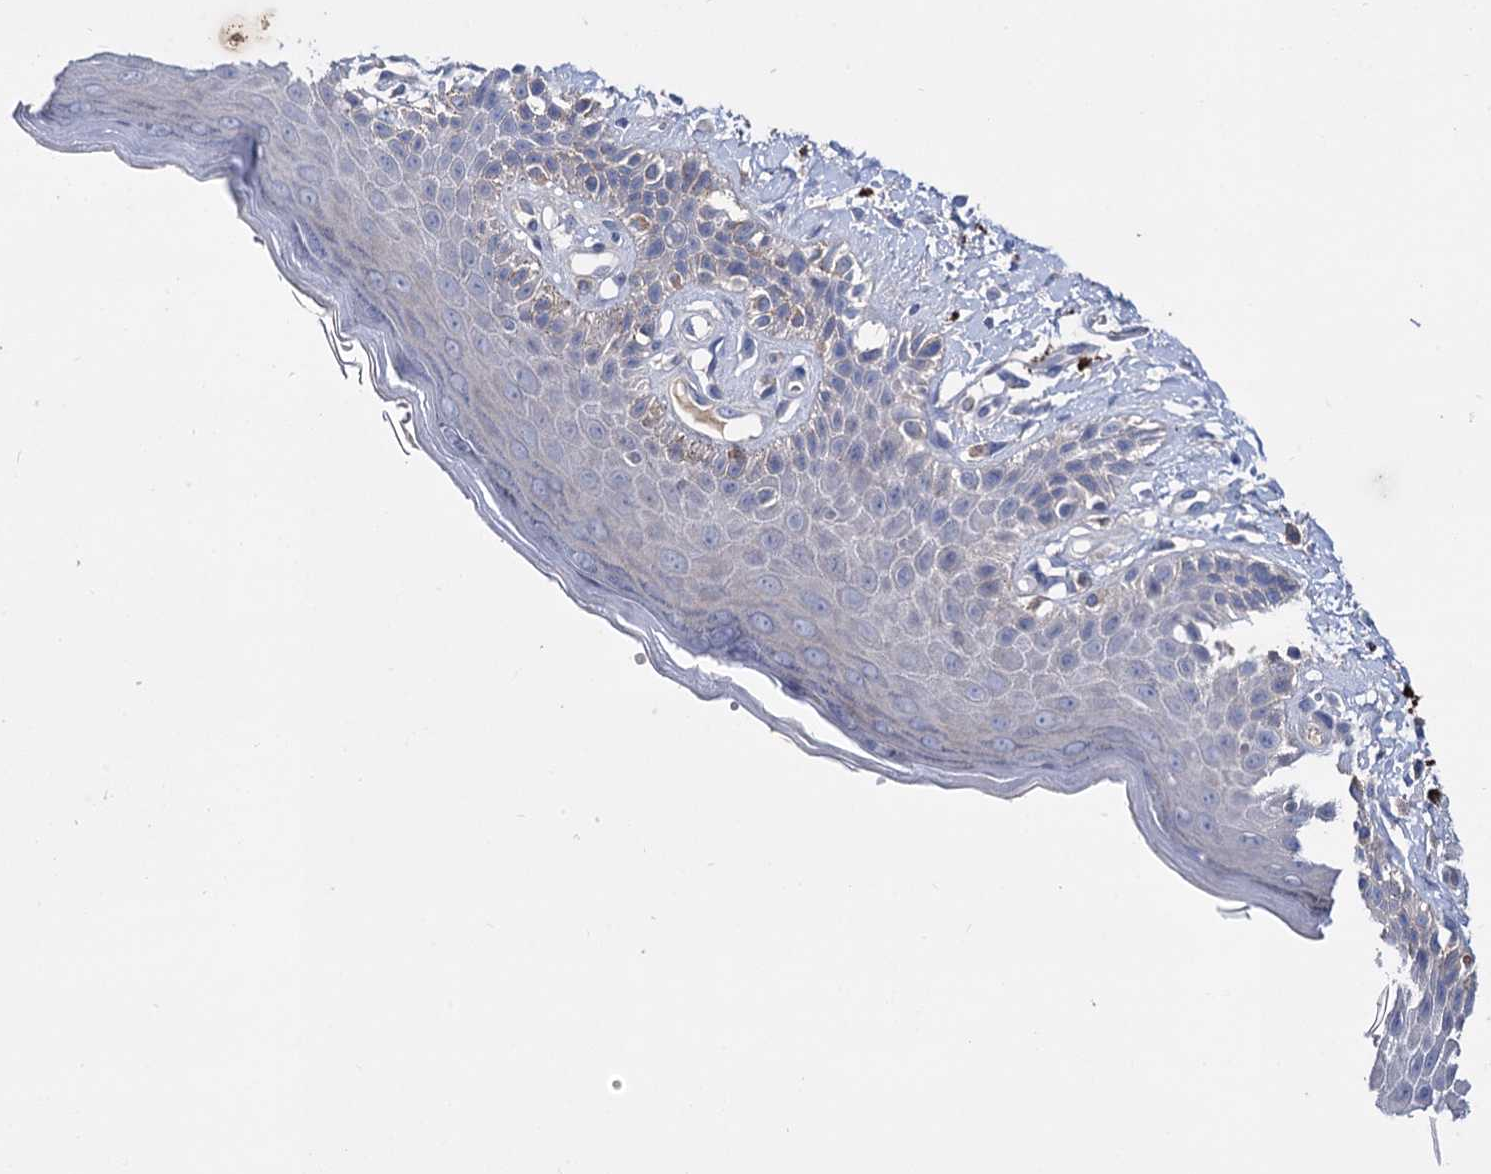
{"staining": {"intensity": "moderate", "quantity": "<25%", "location": "cytoplasmic/membranous"}, "tissue": "skin", "cell_type": "Epidermal cells", "image_type": "normal", "snomed": [{"axis": "morphology", "description": "Normal tissue, NOS"}, {"axis": "topography", "description": "Anal"}], "caption": "Immunohistochemical staining of normal skin demonstrates moderate cytoplasmic/membranous protein expression in about <25% of epidermal cells.", "gene": "PPP1R32", "patient": {"sex": "female", "age": 78}}